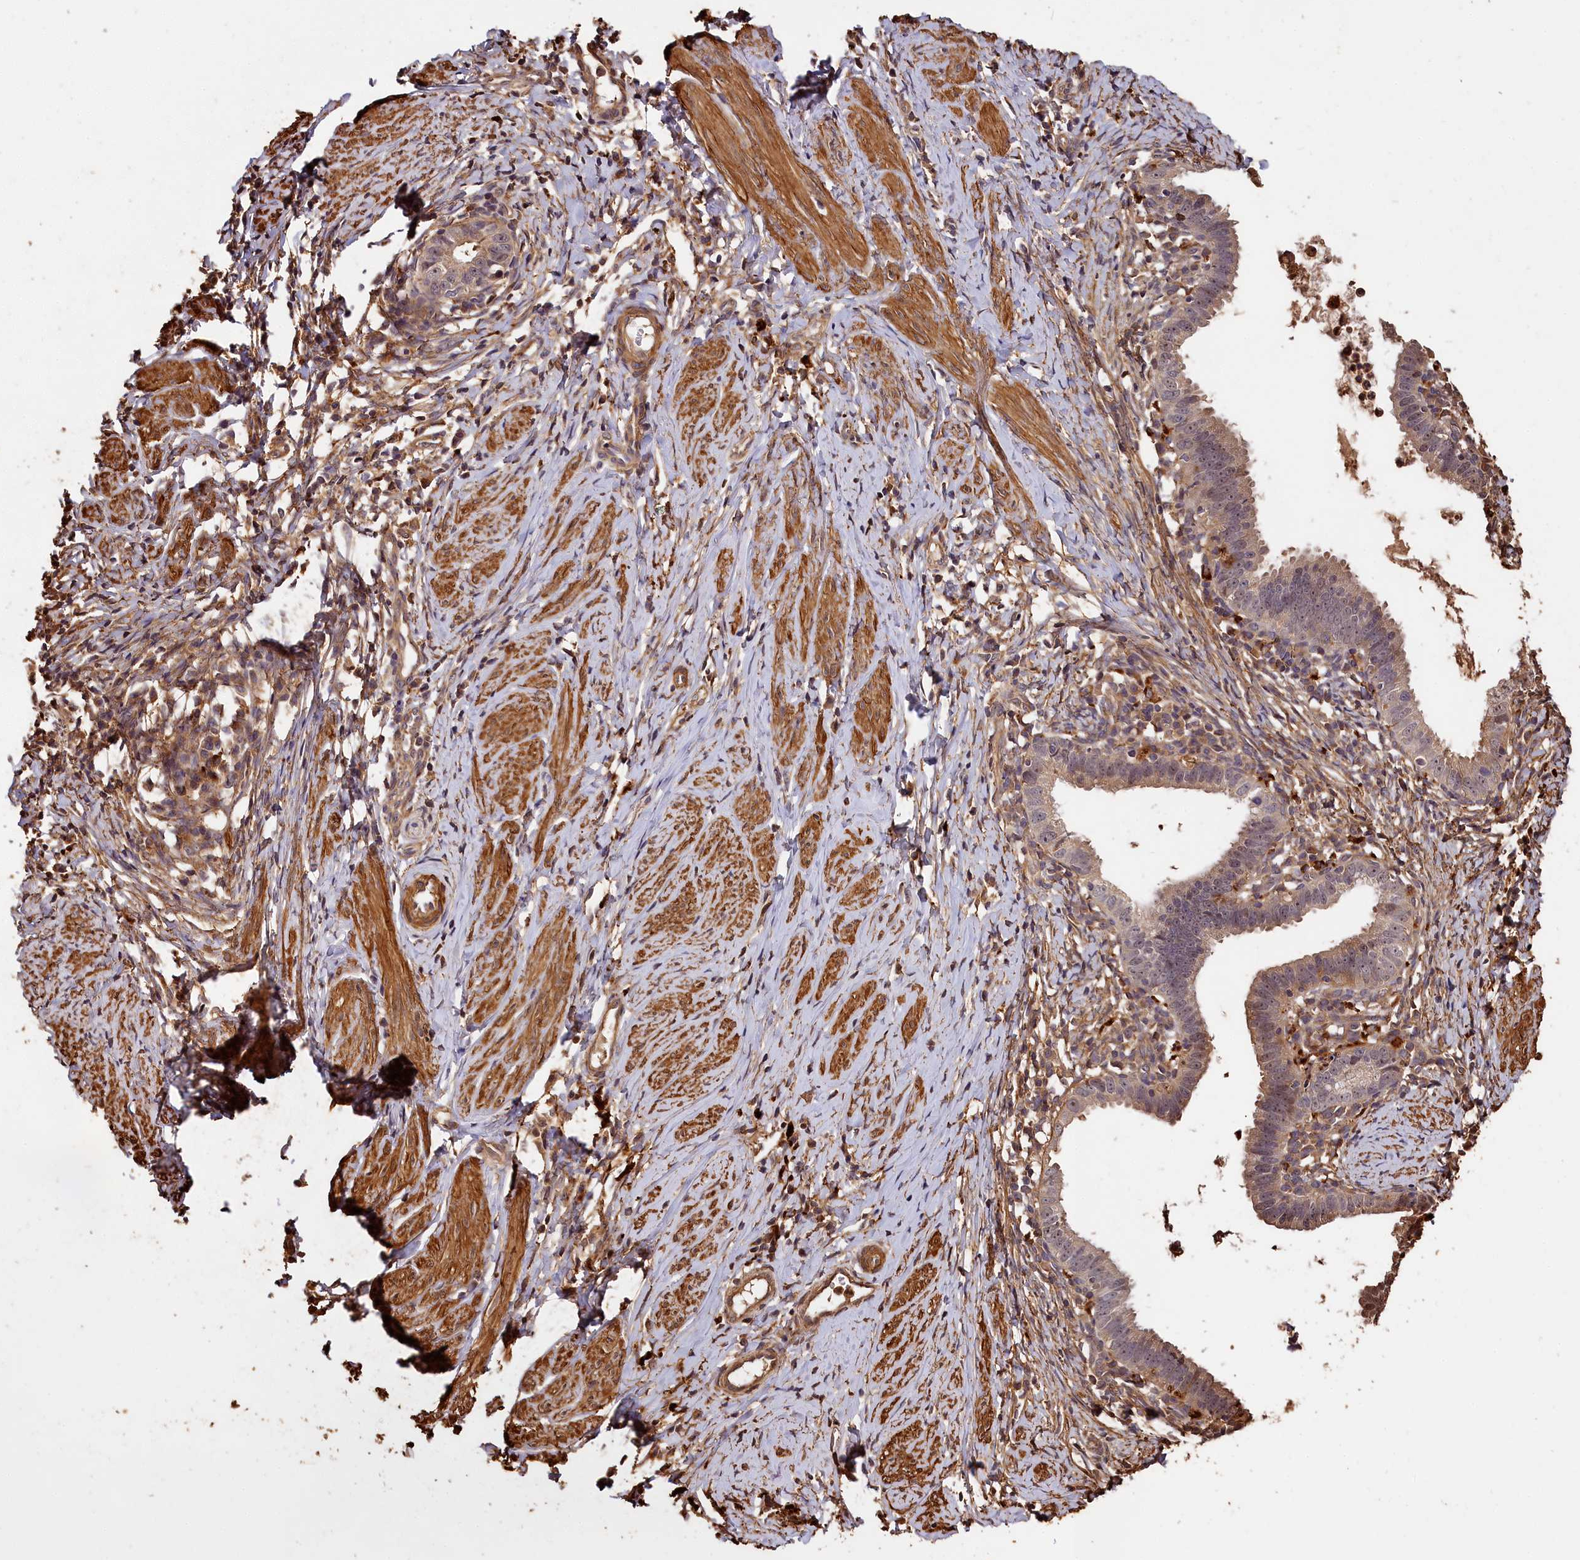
{"staining": {"intensity": "weak", "quantity": "25%-75%", "location": "cytoplasmic/membranous"}, "tissue": "cervical cancer", "cell_type": "Tumor cells", "image_type": "cancer", "snomed": [{"axis": "morphology", "description": "Adenocarcinoma, NOS"}, {"axis": "topography", "description": "Cervix"}], "caption": "A histopathology image of human cervical adenocarcinoma stained for a protein displays weak cytoplasmic/membranous brown staining in tumor cells.", "gene": "MMP15", "patient": {"sex": "female", "age": 36}}